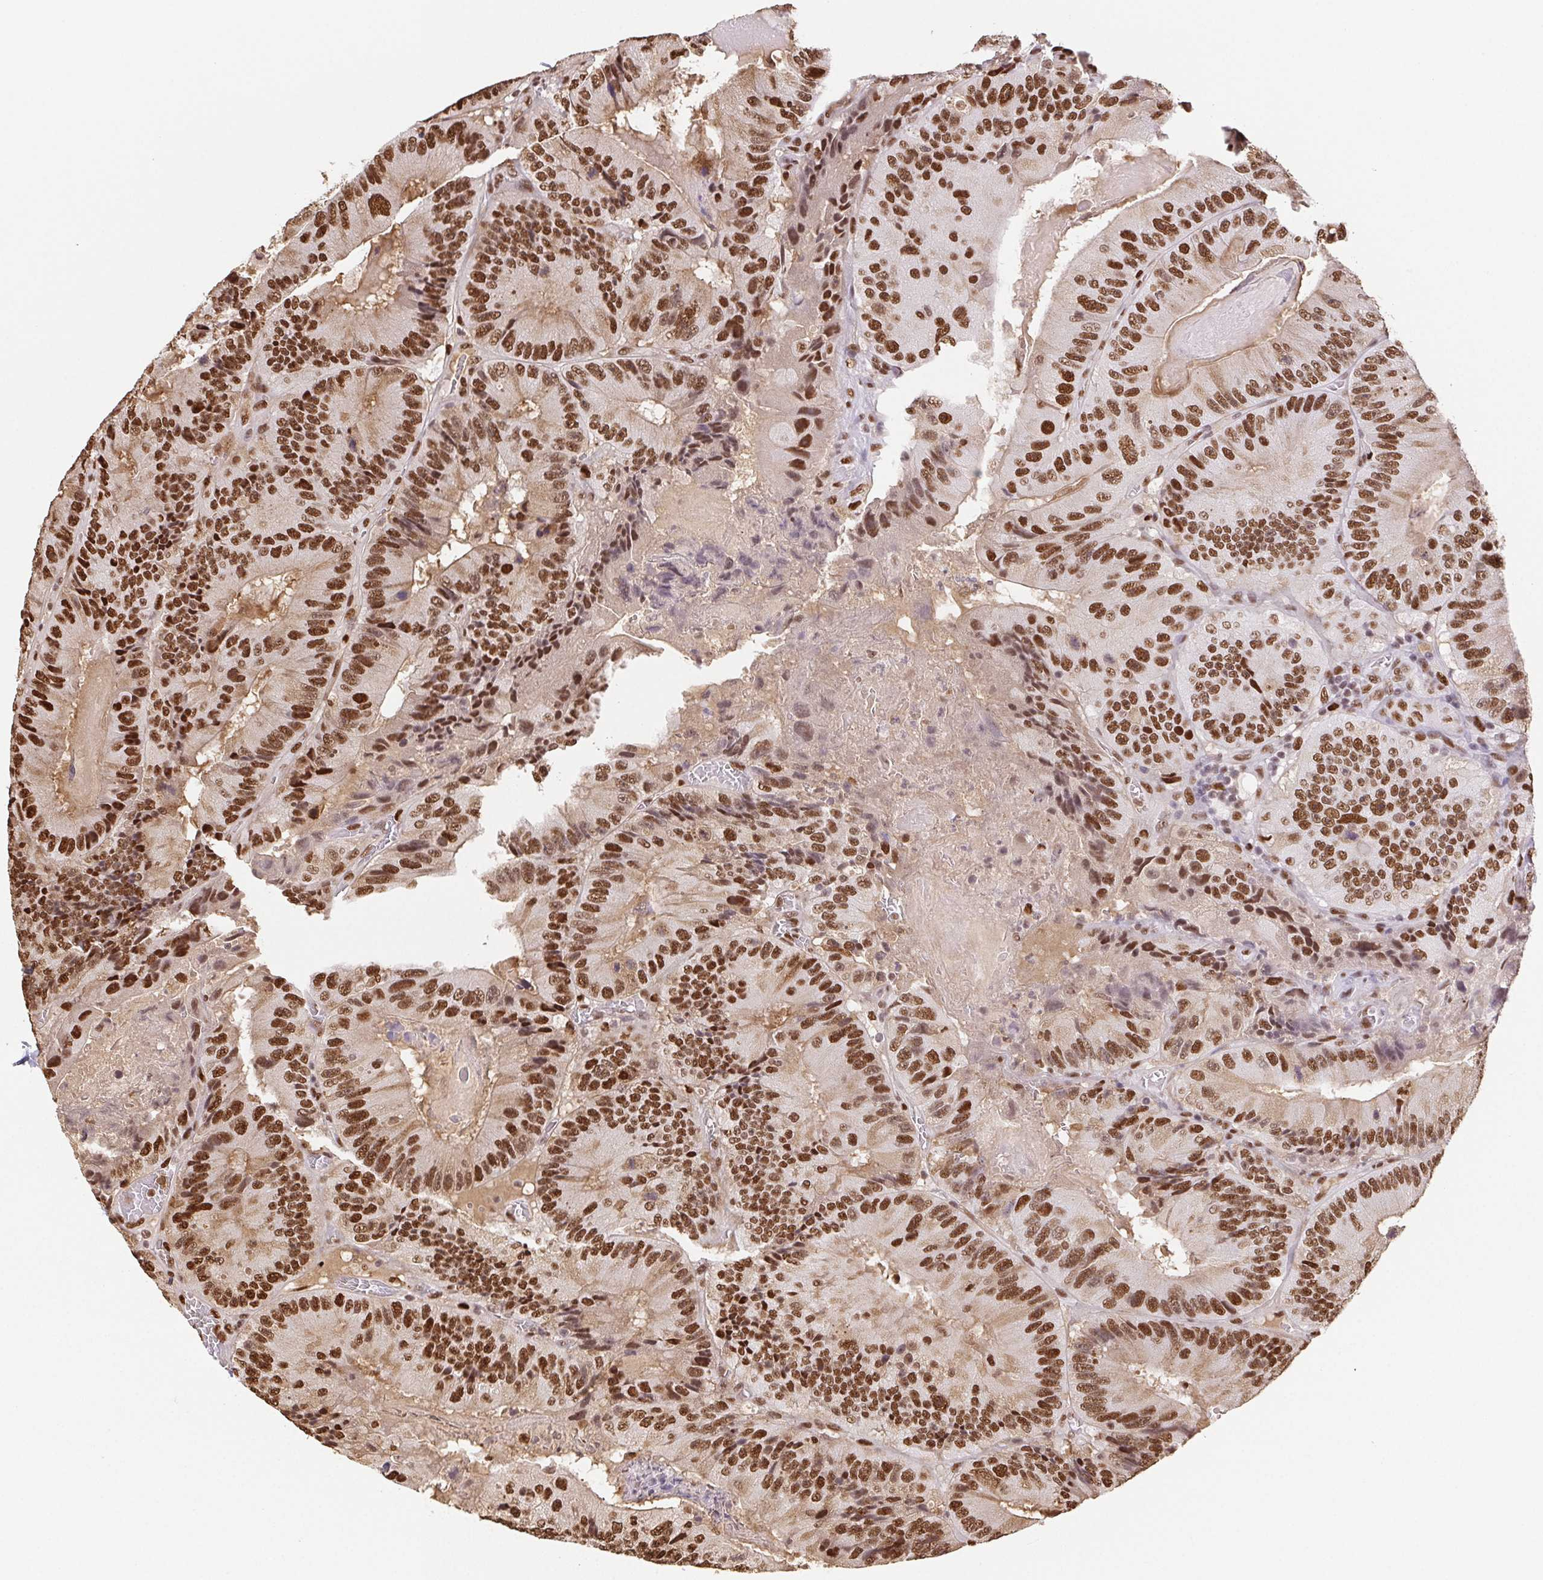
{"staining": {"intensity": "strong", "quantity": ">75%", "location": "nuclear"}, "tissue": "colorectal cancer", "cell_type": "Tumor cells", "image_type": "cancer", "snomed": [{"axis": "morphology", "description": "Adenocarcinoma, NOS"}, {"axis": "topography", "description": "Colon"}], "caption": "Immunohistochemistry image of adenocarcinoma (colorectal) stained for a protein (brown), which shows high levels of strong nuclear expression in approximately >75% of tumor cells.", "gene": "SET", "patient": {"sex": "female", "age": 86}}